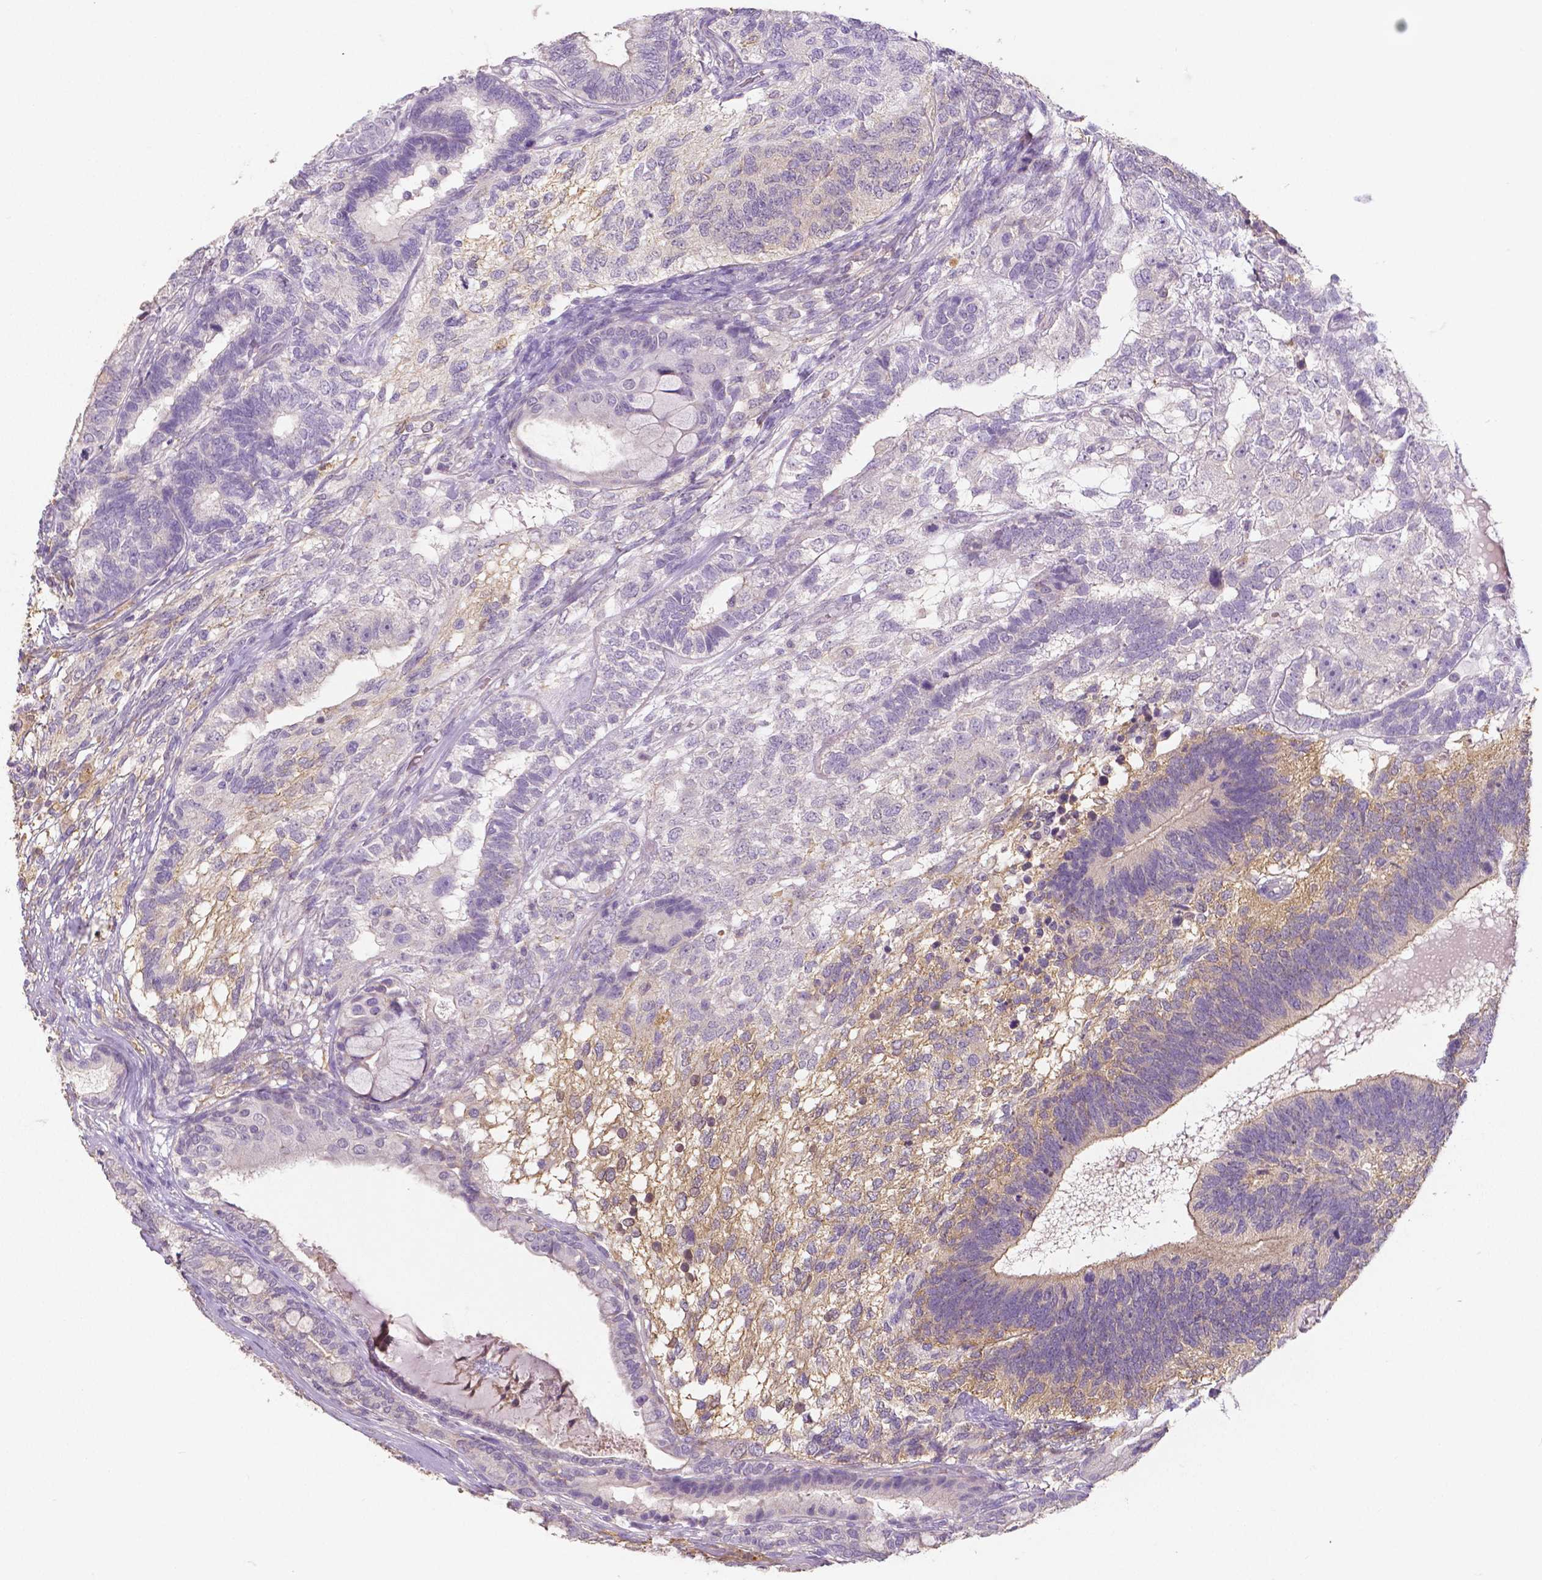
{"staining": {"intensity": "weak", "quantity": "<25%", "location": "cytoplasmic/membranous"}, "tissue": "testis cancer", "cell_type": "Tumor cells", "image_type": "cancer", "snomed": [{"axis": "morphology", "description": "Seminoma, NOS"}, {"axis": "morphology", "description": "Carcinoma, Embryonal, NOS"}, {"axis": "topography", "description": "Testis"}], "caption": "Immunohistochemical staining of human testis cancer (seminoma) demonstrates no significant staining in tumor cells.", "gene": "CRMP1", "patient": {"sex": "male", "age": 41}}